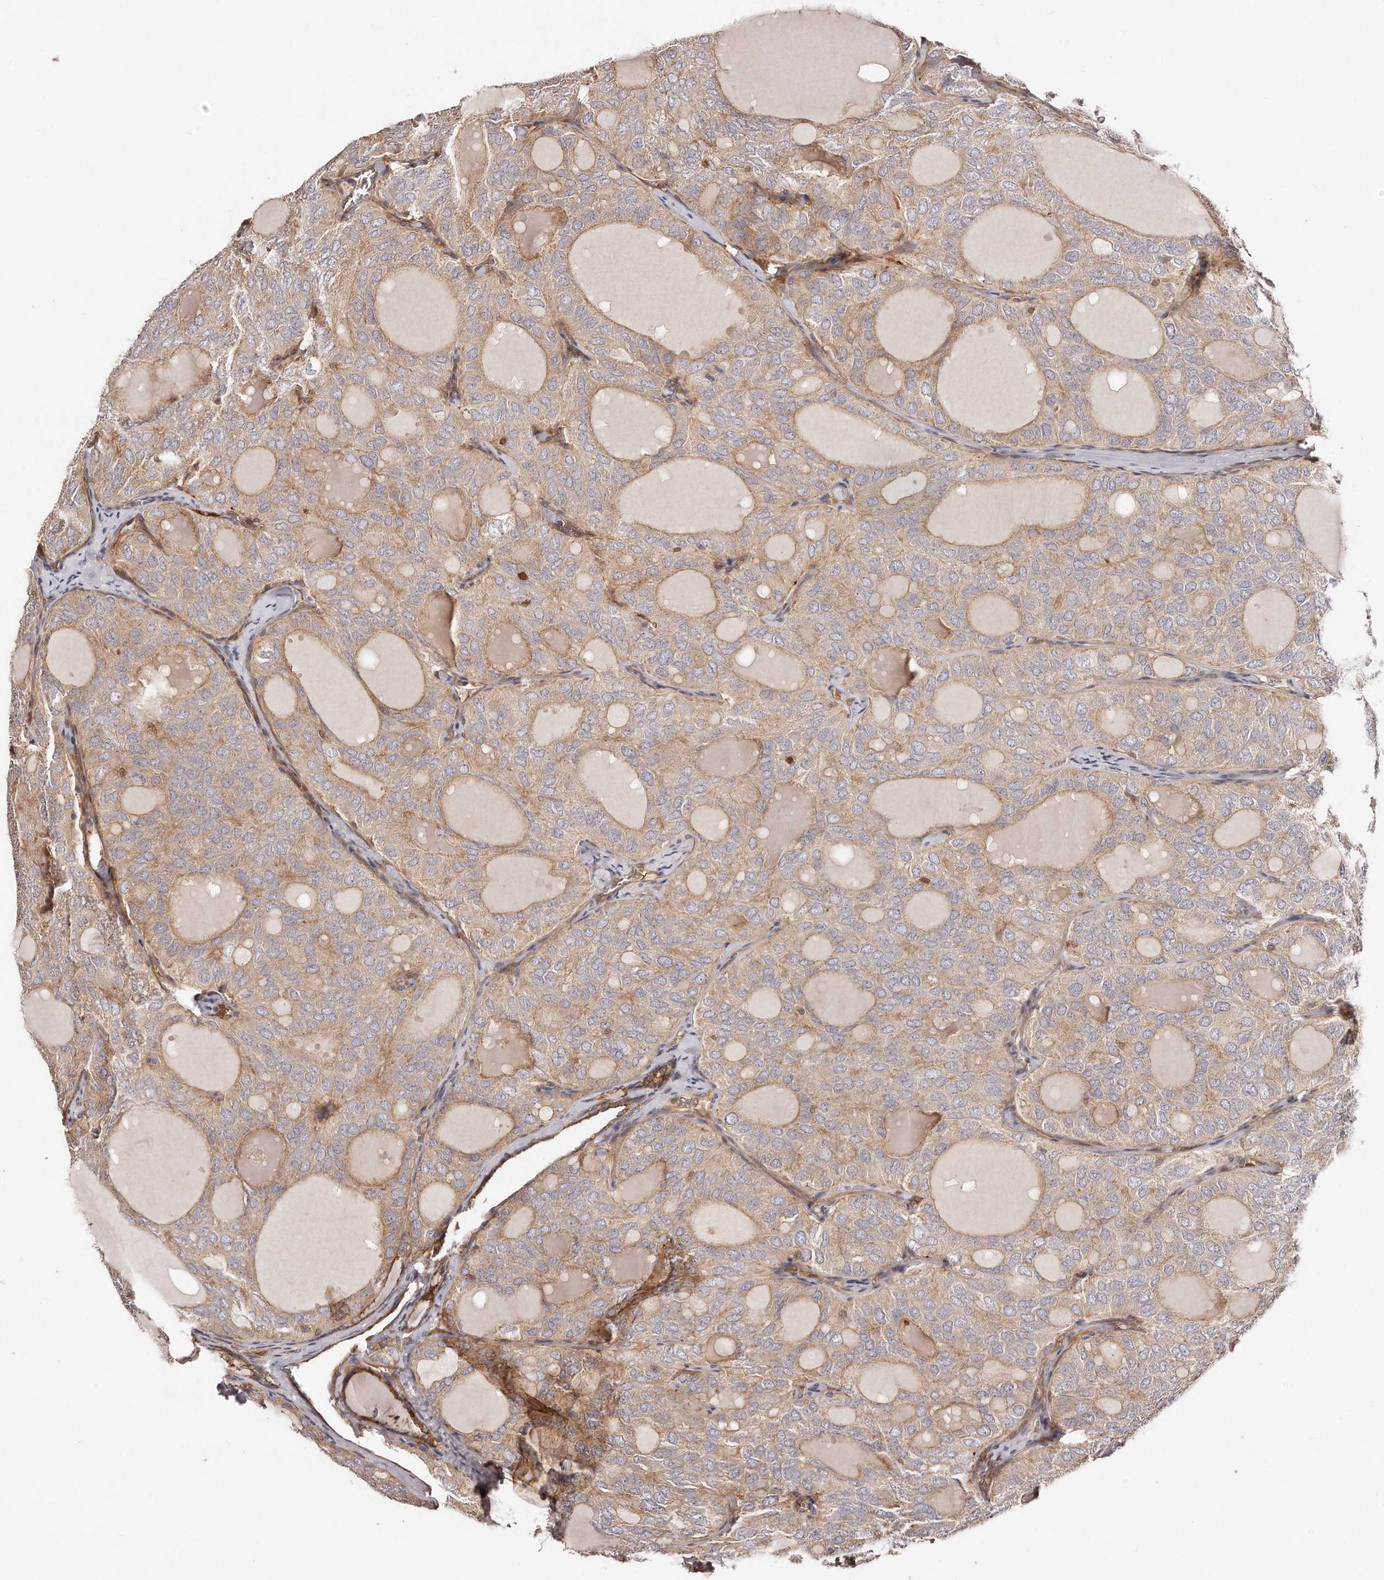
{"staining": {"intensity": "weak", "quantity": ">75%", "location": "cytoplasmic/membranous"}, "tissue": "thyroid cancer", "cell_type": "Tumor cells", "image_type": "cancer", "snomed": [{"axis": "morphology", "description": "Follicular adenoma carcinoma, NOS"}, {"axis": "topography", "description": "Thyroid gland"}], "caption": "This is a micrograph of IHC staining of thyroid cancer, which shows weak expression in the cytoplasmic/membranous of tumor cells.", "gene": "GBP4", "patient": {"sex": "male", "age": 75}}